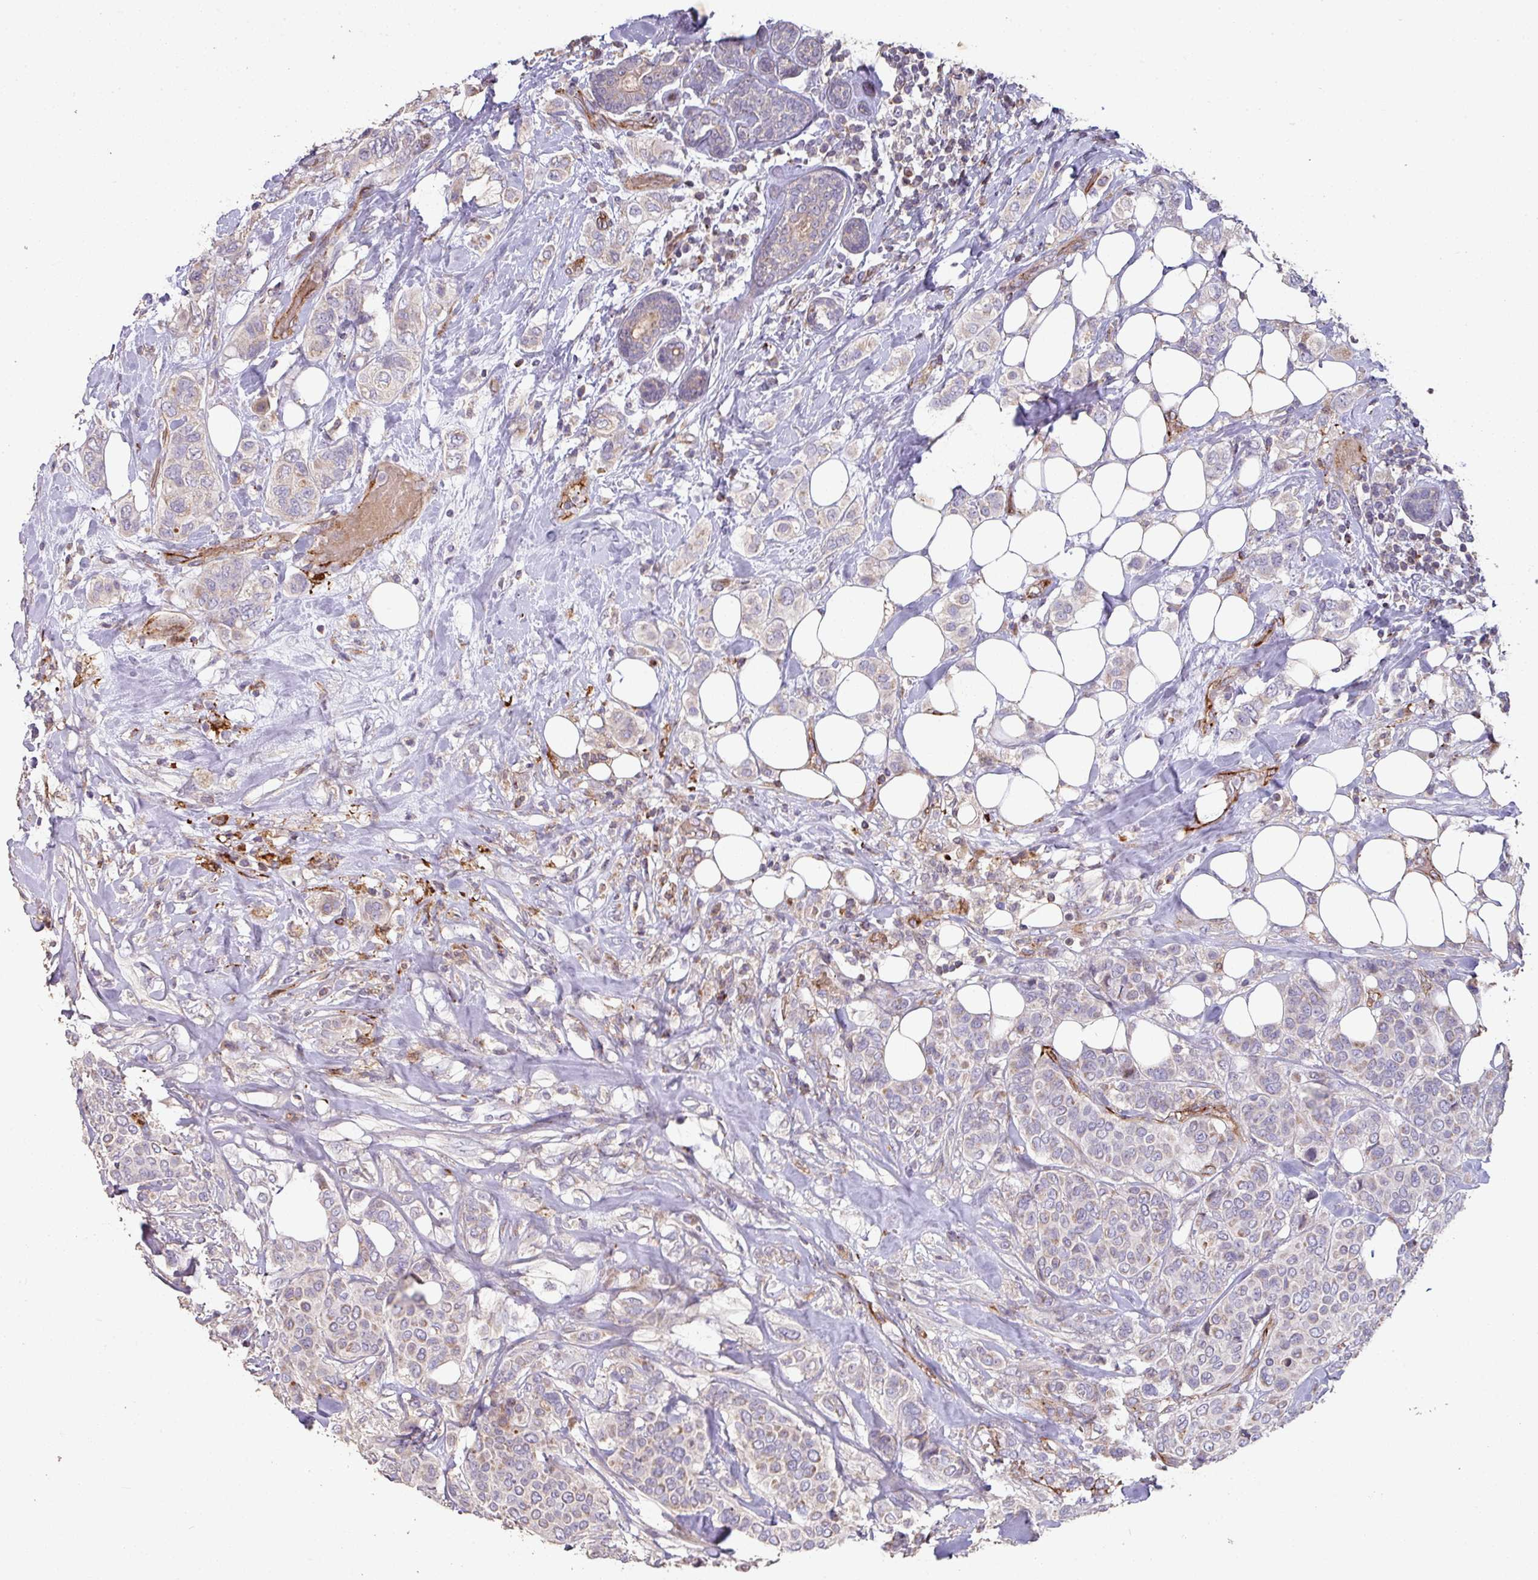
{"staining": {"intensity": "weak", "quantity": "<25%", "location": "cytoplasmic/membranous"}, "tissue": "breast cancer", "cell_type": "Tumor cells", "image_type": "cancer", "snomed": [{"axis": "morphology", "description": "Lobular carcinoma"}, {"axis": "topography", "description": "Breast"}], "caption": "The immunohistochemistry image has no significant staining in tumor cells of lobular carcinoma (breast) tissue.", "gene": "RPL23A", "patient": {"sex": "female", "age": 51}}